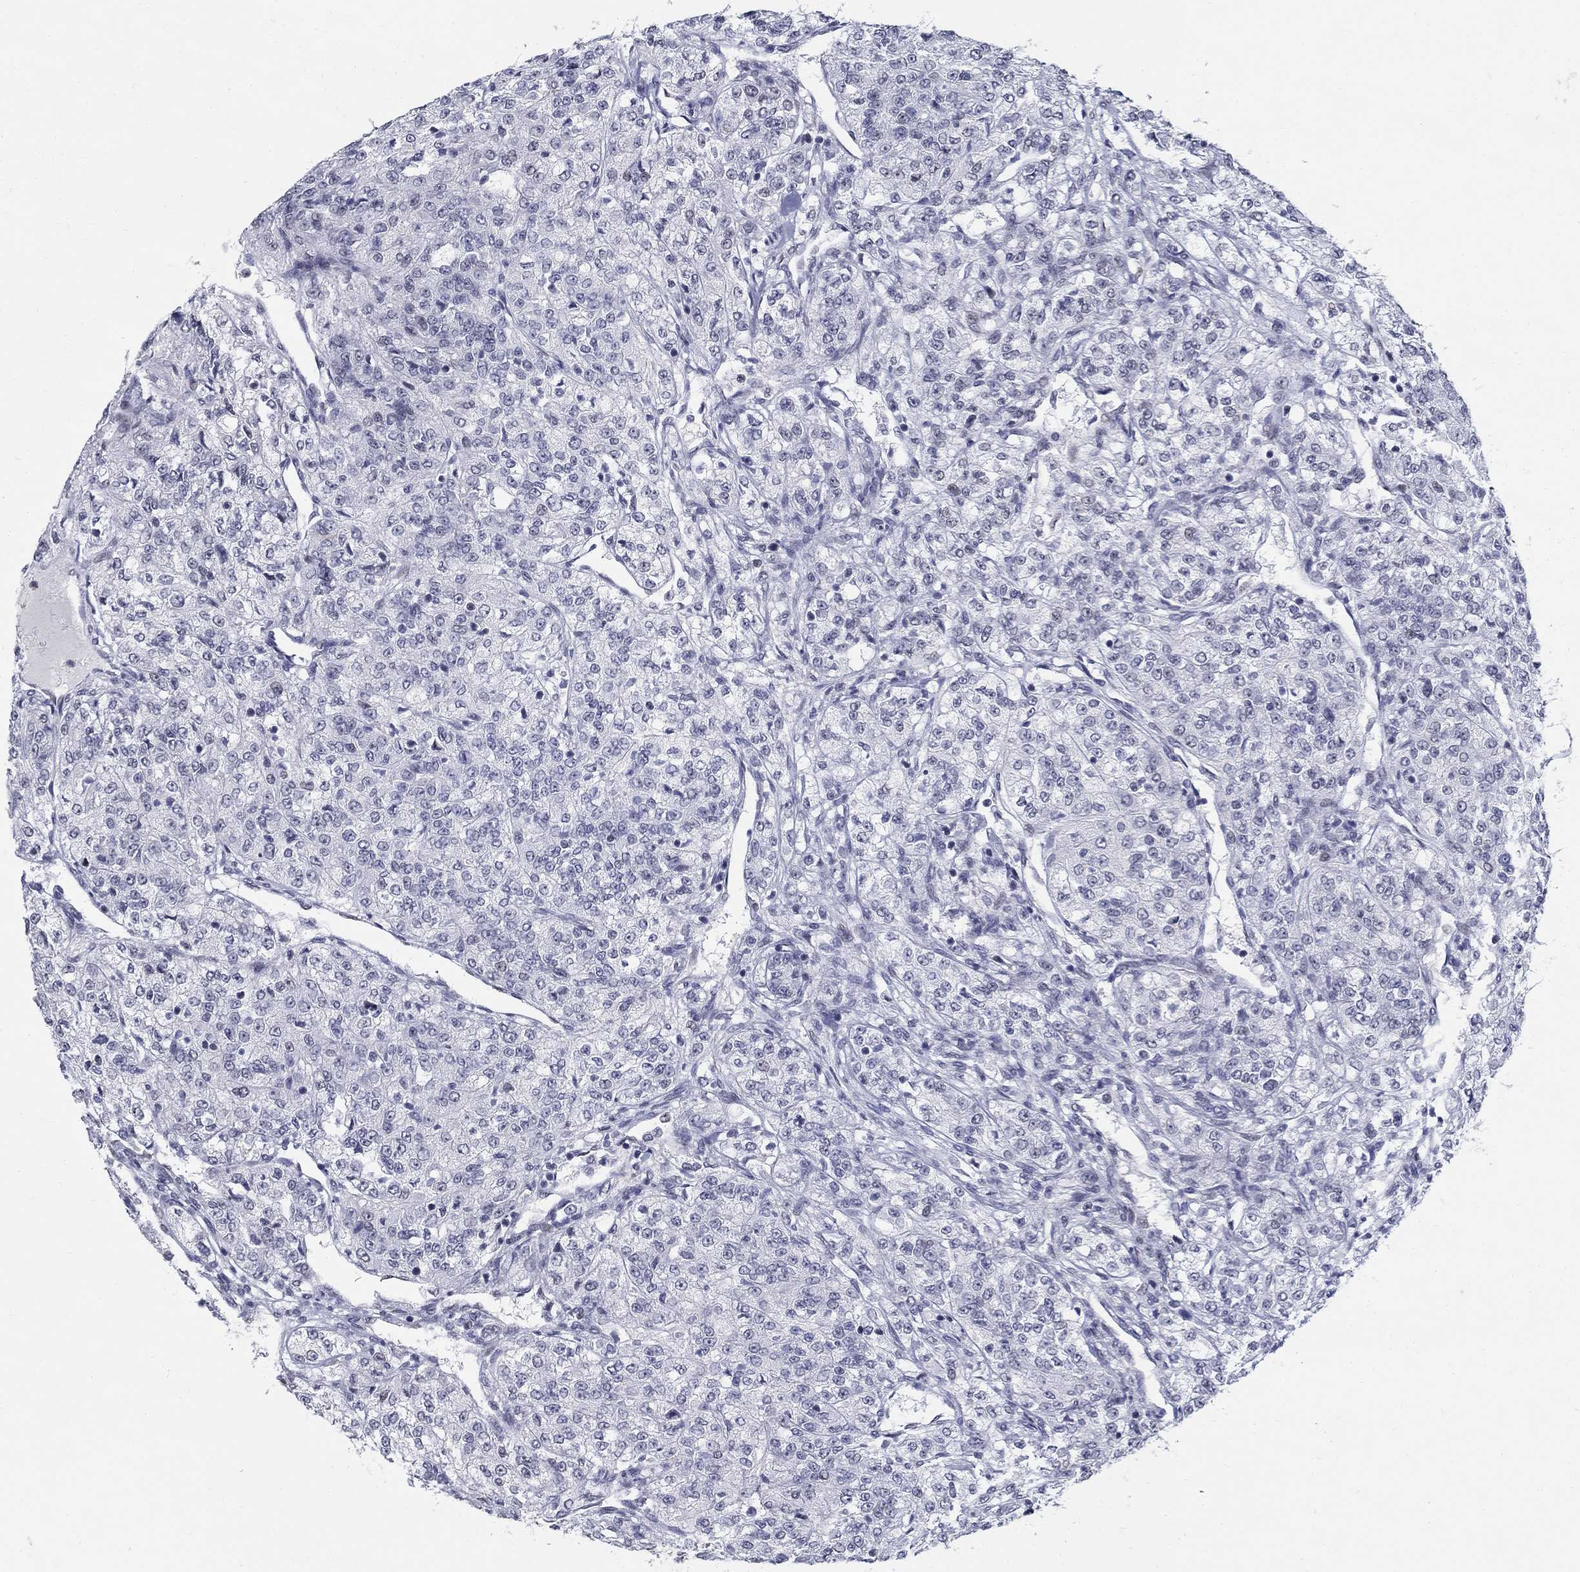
{"staining": {"intensity": "negative", "quantity": "none", "location": "none"}, "tissue": "renal cancer", "cell_type": "Tumor cells", "image_type": "cancer", "snomed": [{"axis": "morphology", "description": "Adenocarcinoma, NOS"}, {"axis": "topography", "description": "Kidney"}], "caption": "Renal cancer was stained to show a protein in brown. There is no significant positivity in tumor cells.", "gene": "BHLHE22", "patient": {"sex": "female", "age": 63}}